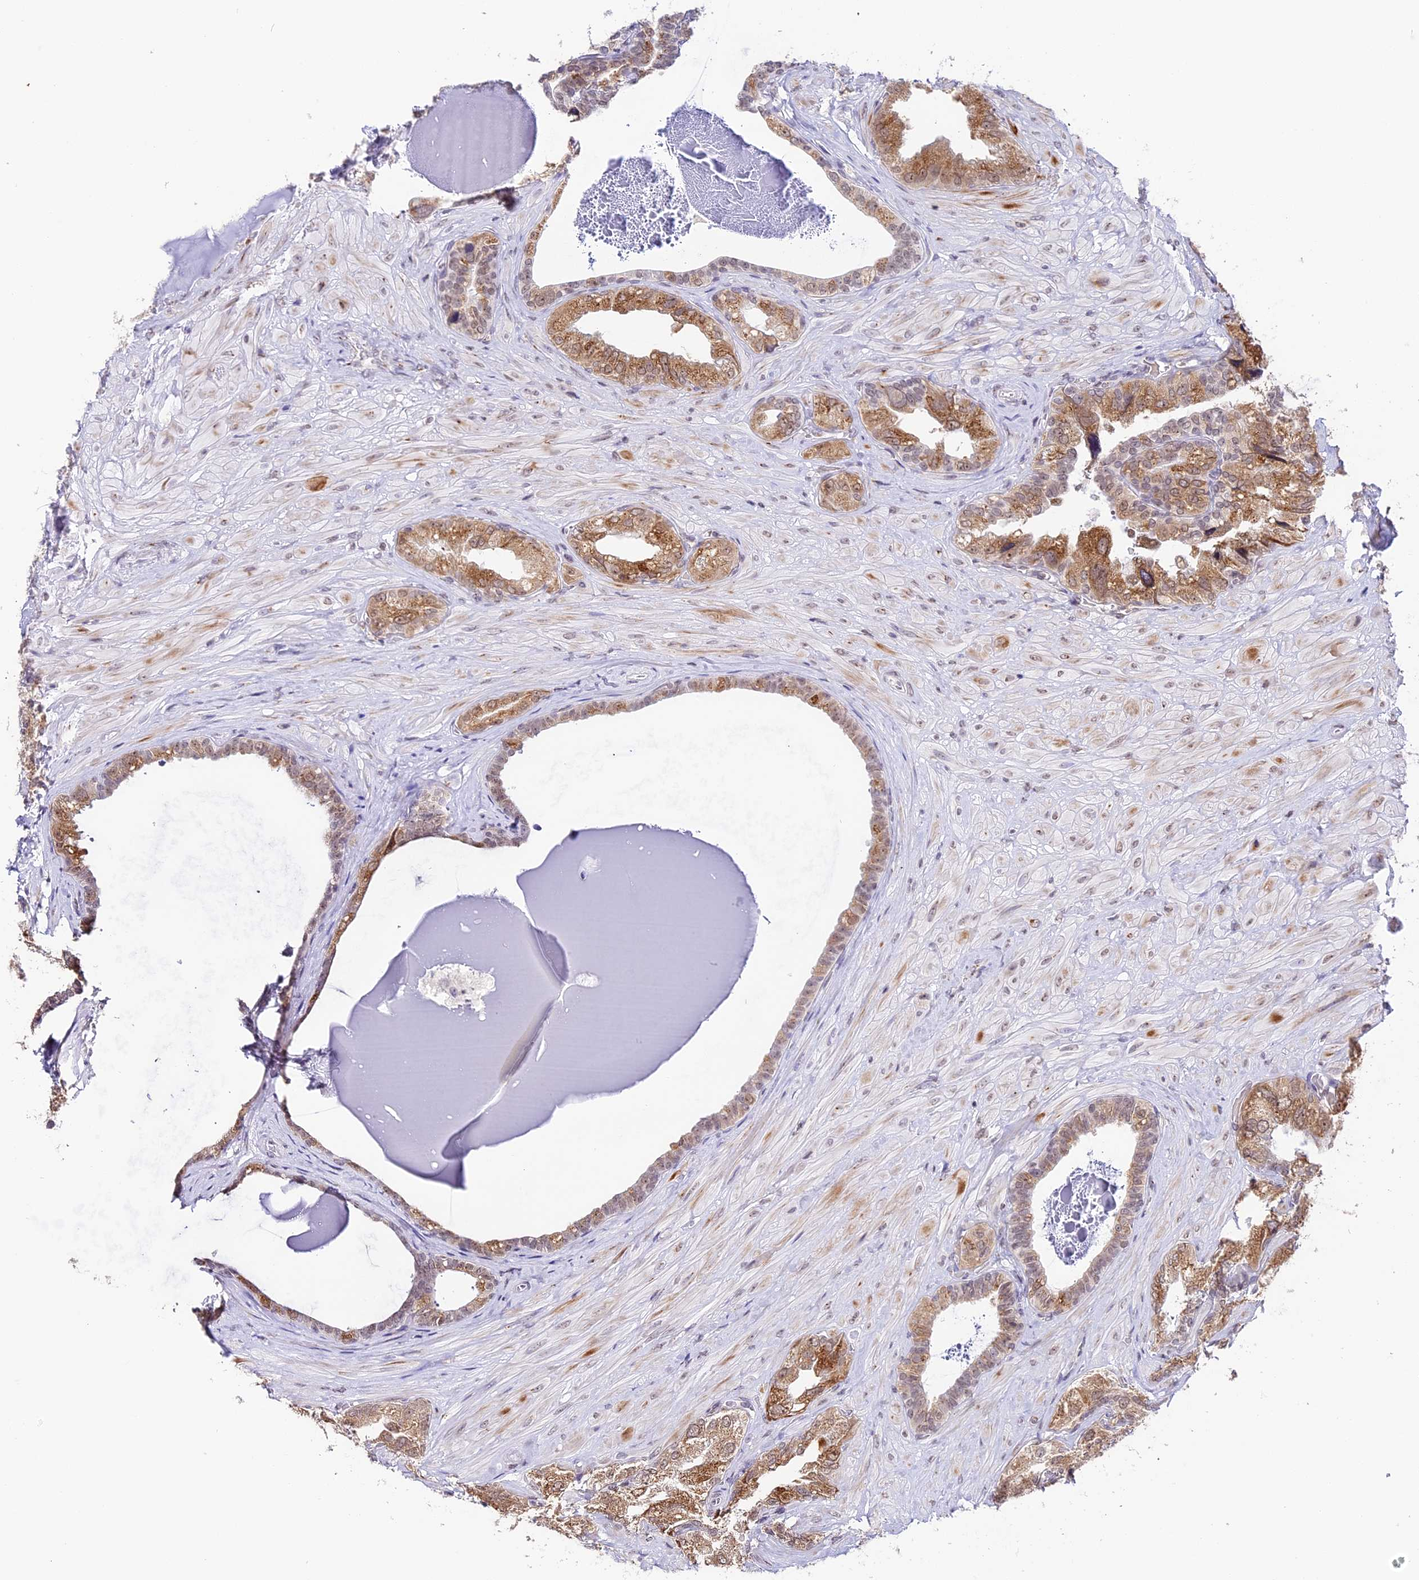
{"staining": {"intensity": "moderate", "quantity": "25%-75%", "location": "cytoplasmic/membranous,nuclear"}, "tissue": "seminal vesicle", "cell_type": "Glandular cells", "image_type": "normal", "snomed": [{"axis": "morphology", "description": "Normal tissue, NOS"}, {"axis": "topography", "description": "Prostate and seminal vesicle, NOS"}, {"axis": "topography", "description": "Prostate"}, {"axis": "topography", "description": "Seminal veicle"}], "caption": "The micrograph reveals immunohistochemical staining of unremarkable seminal vesicle. There is moderate cytoplasmic/membranous,nuclear positivity is appreciated in approximately 25%-75% of glandular cells. The staining was performed using DAB to visualize the protein expression in brown, while the nuclei were stained in blue with hematoxylin (Magnification: 20x).", "gene": "HEATR5B", "patient": {"sex": "male", "age": 67}}